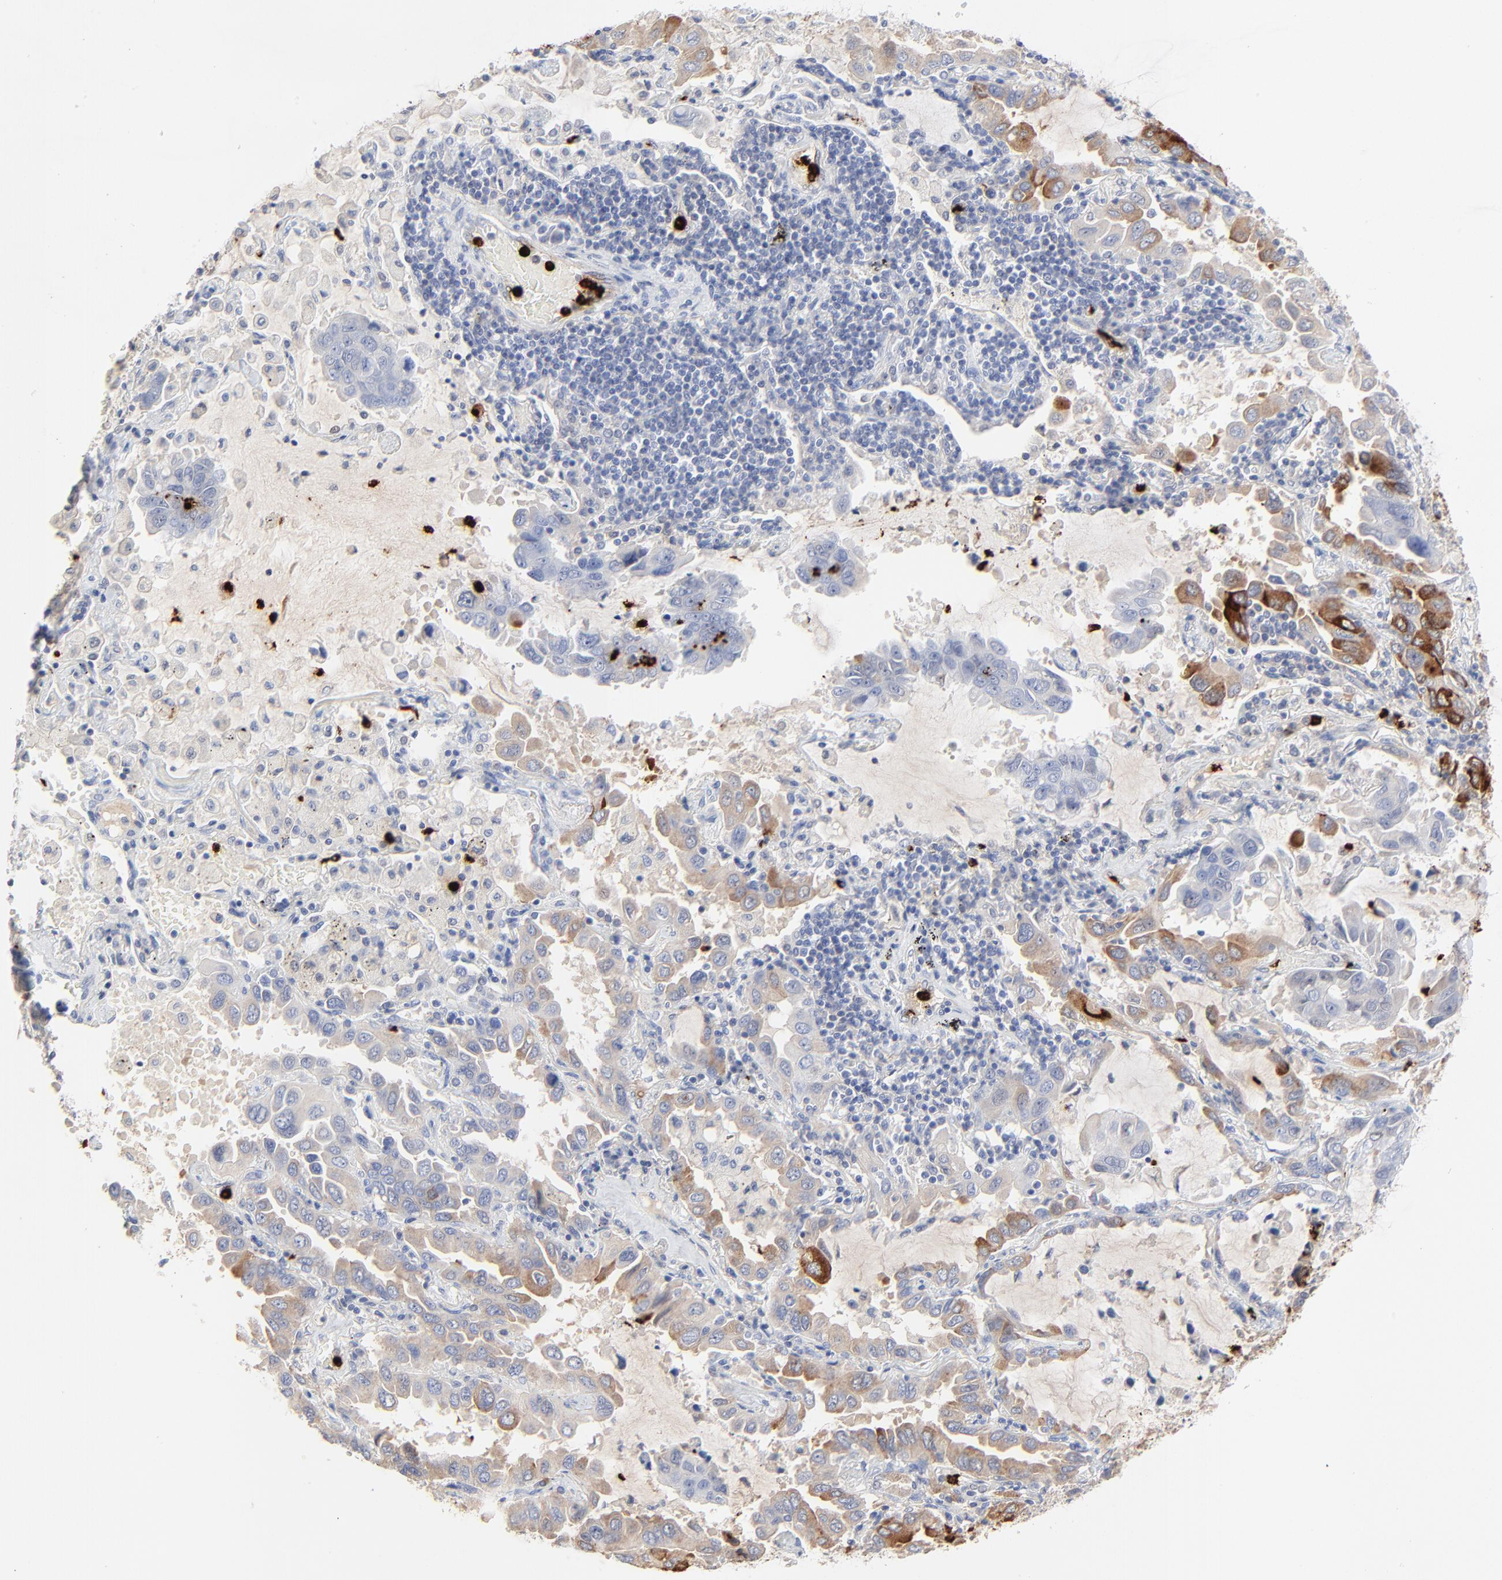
{"staining": {"intensity": "weak", "quantity": "25%-75%", "location": "cytoplasmic/membranous"}, "tissue": "lung cancer", "cell_type": "Tumor cells", "image_type": "cancer", "snomed": [{"axis": "morphology", "description": "Adenocarcinoma, NOS"}, {"axis": "topography", "description": "Lung"}], "caption": "DAB (3,3'-diaminobenzidine) immunohistochemical staining of human lung cancer reveals weak cytoplasmic/membranous protein positivity in about 25%-75% of tumor cells.", "gene": "LCN2", "patient": {"sex": "male", "age": 64}}